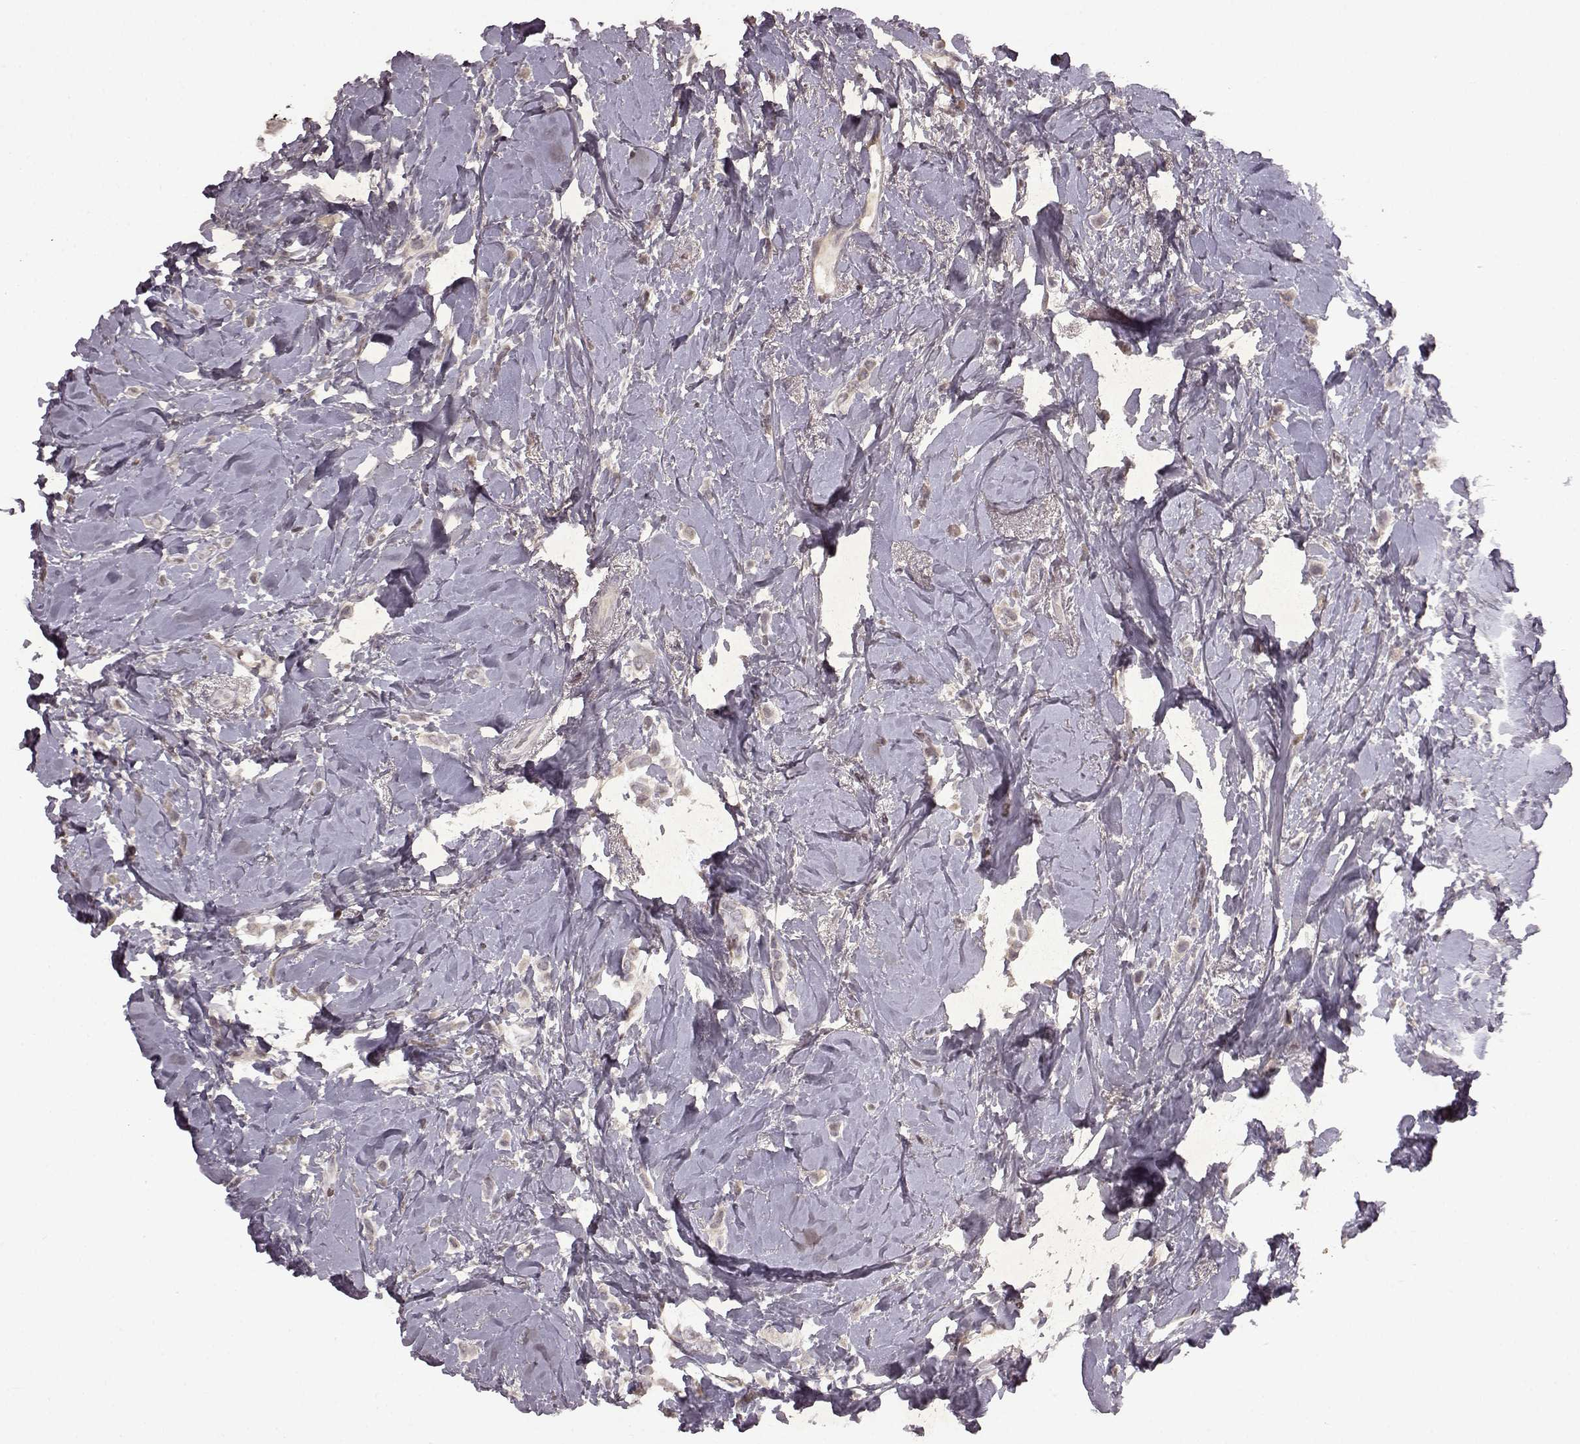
{"staining": {"intensity": "weak", "quantity": "<25%", "location": "cytoplasmic/membranous"}, "tissue": "breast cancer", "cell_type": "Tumor cells", "image_type": "cancer", "snomed": [{"axis": "morphology", "description": "Lobular carcinoma"}, {"axis": "topography", "description": "Breast"}], "caption": "Breast lobular carcinoma stained for a protein using immunohistochemistry (IHC) exhibits no expression tumor cells.", "gene": "LHB", "patient": {"sex": "female", "age": 66}}